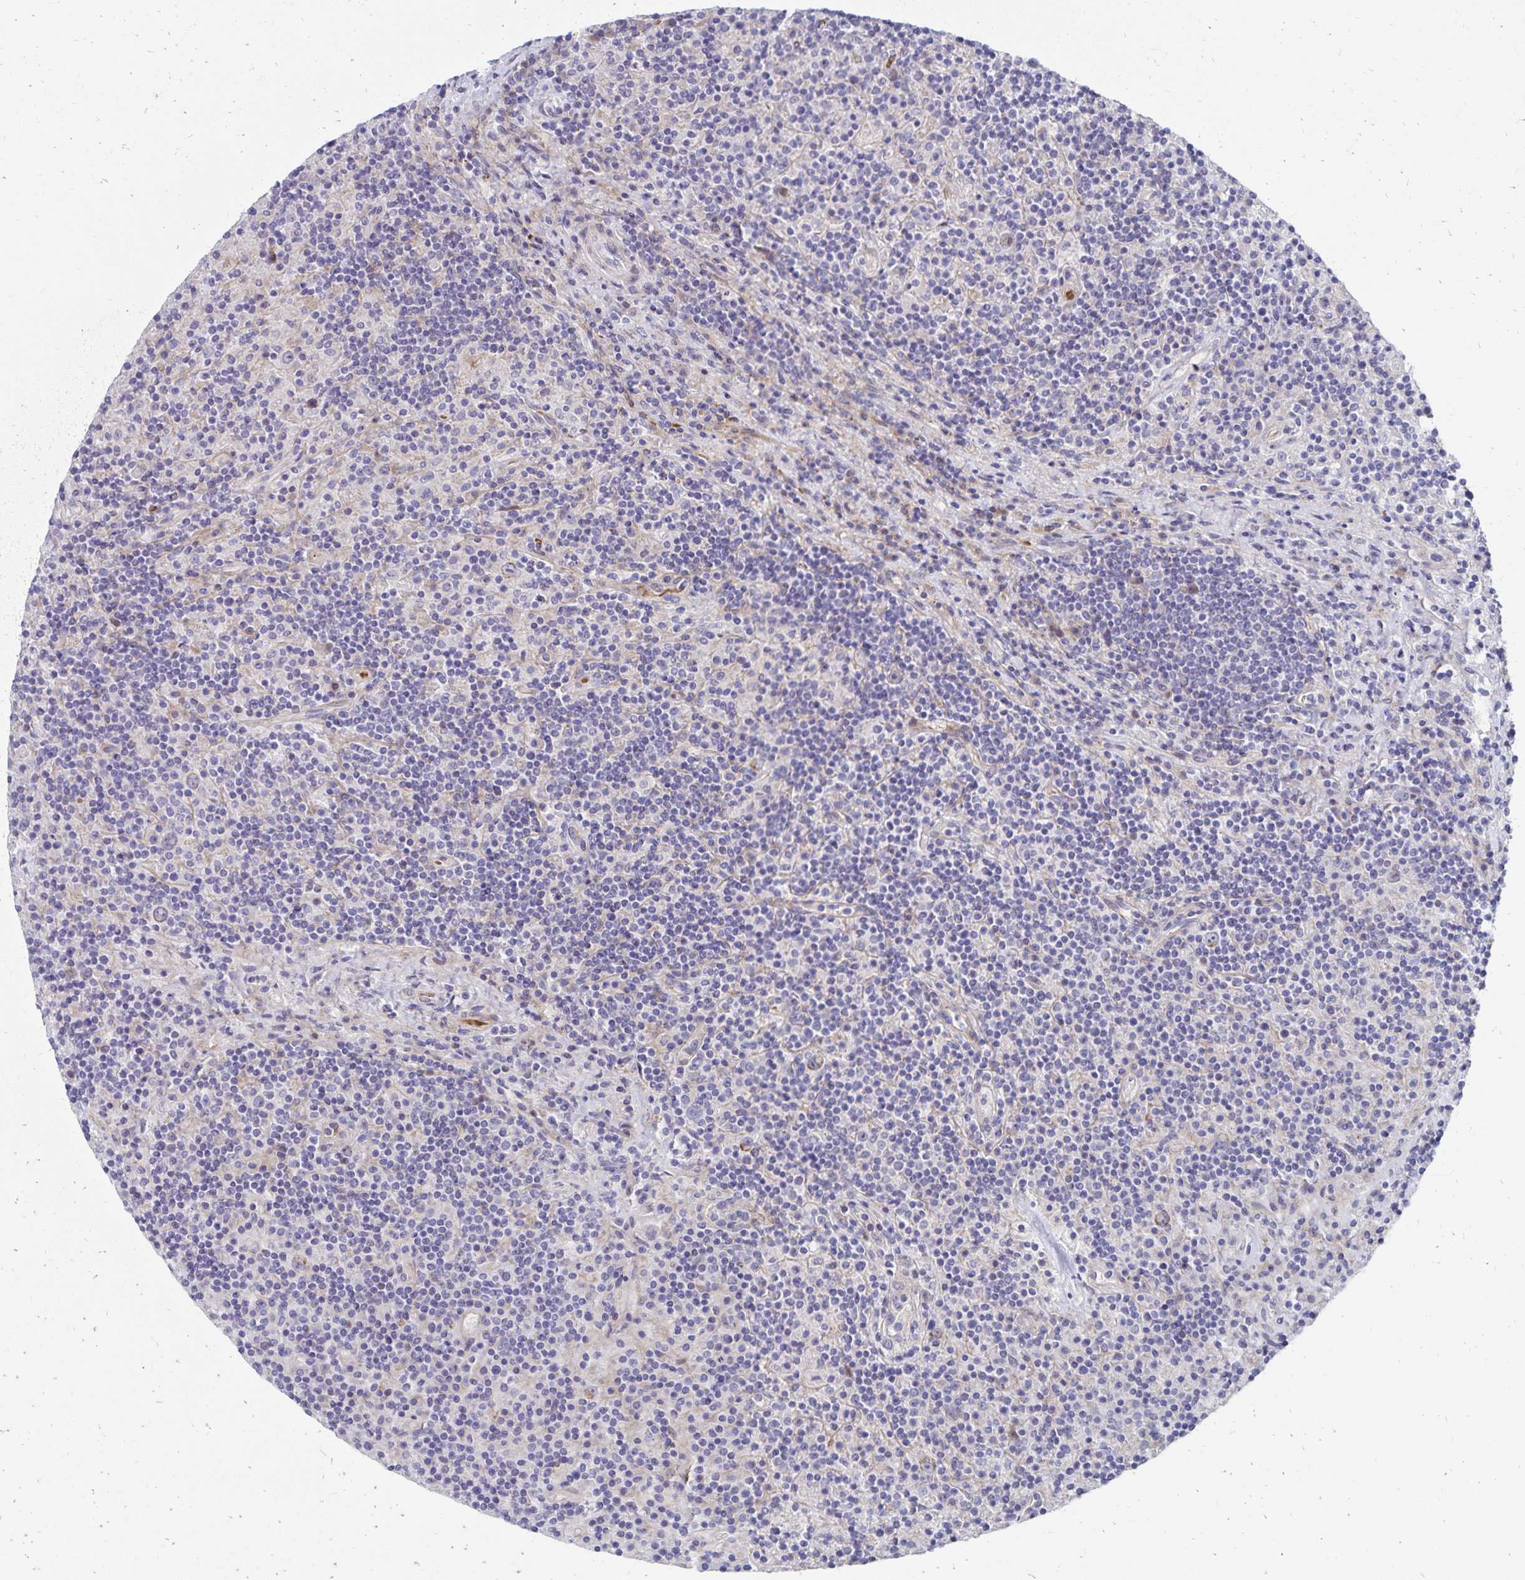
{"staining": {"intensity": "weak", "quantity": "25%-75%", "location": "cytoplasmic/membranous"}, "tissue": "lymphoma", "cell_type": "Tumor cells", "image_type": "cancer", "snomed": [{"axis": "morphology", "description": "Hodgkin's disease, NOS"}, {"axis": "topography", "description": "Lymph node"}], "caption": "Weak cytoplasmic/membranous expression is appreciated in about 25%-75% of tumor cells in lymphoma.", "gene": "NECAP1", "patient": {"sex": "male", "age": 70}}